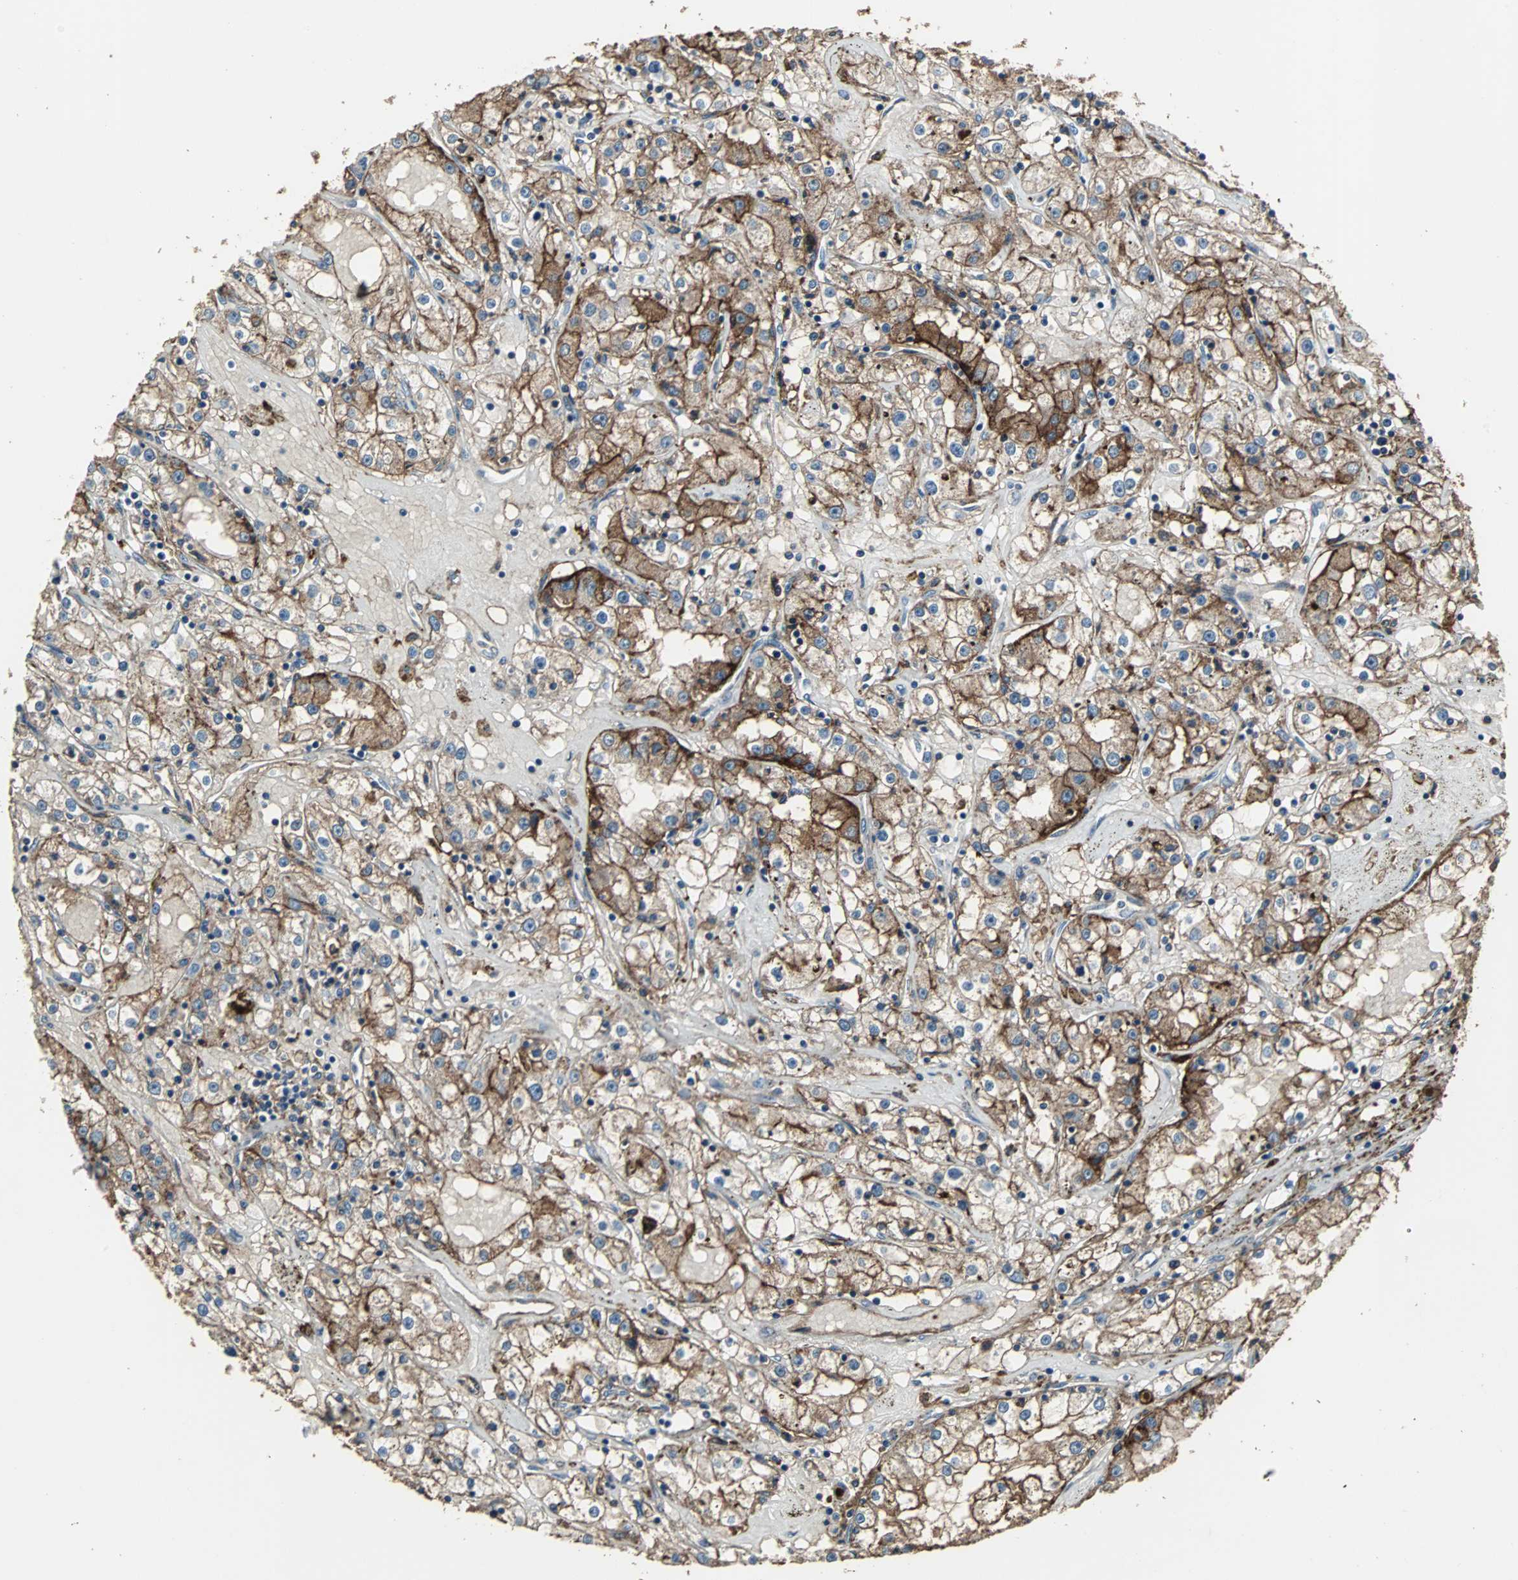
{"staining": {"intensity": "moderate", "quantity": ">75%", "location": "cytoplasmic/membranous"}, "tissue": "renal cancer", "cell_type": "Tumor cells", "image_type": "cancer", "snomed": [{"axis": "morphology", "description": "Adenocarcinoma, NOS"}, {"axis": "topography", "description": "Kidney"}], "caption": "Moderate cytoplasmic/membranous protein positivity is present in approximately >75% of tumor cells in renal cancer.", "gene": "F11R", "patient": {"sex": "male", "age": 56}}